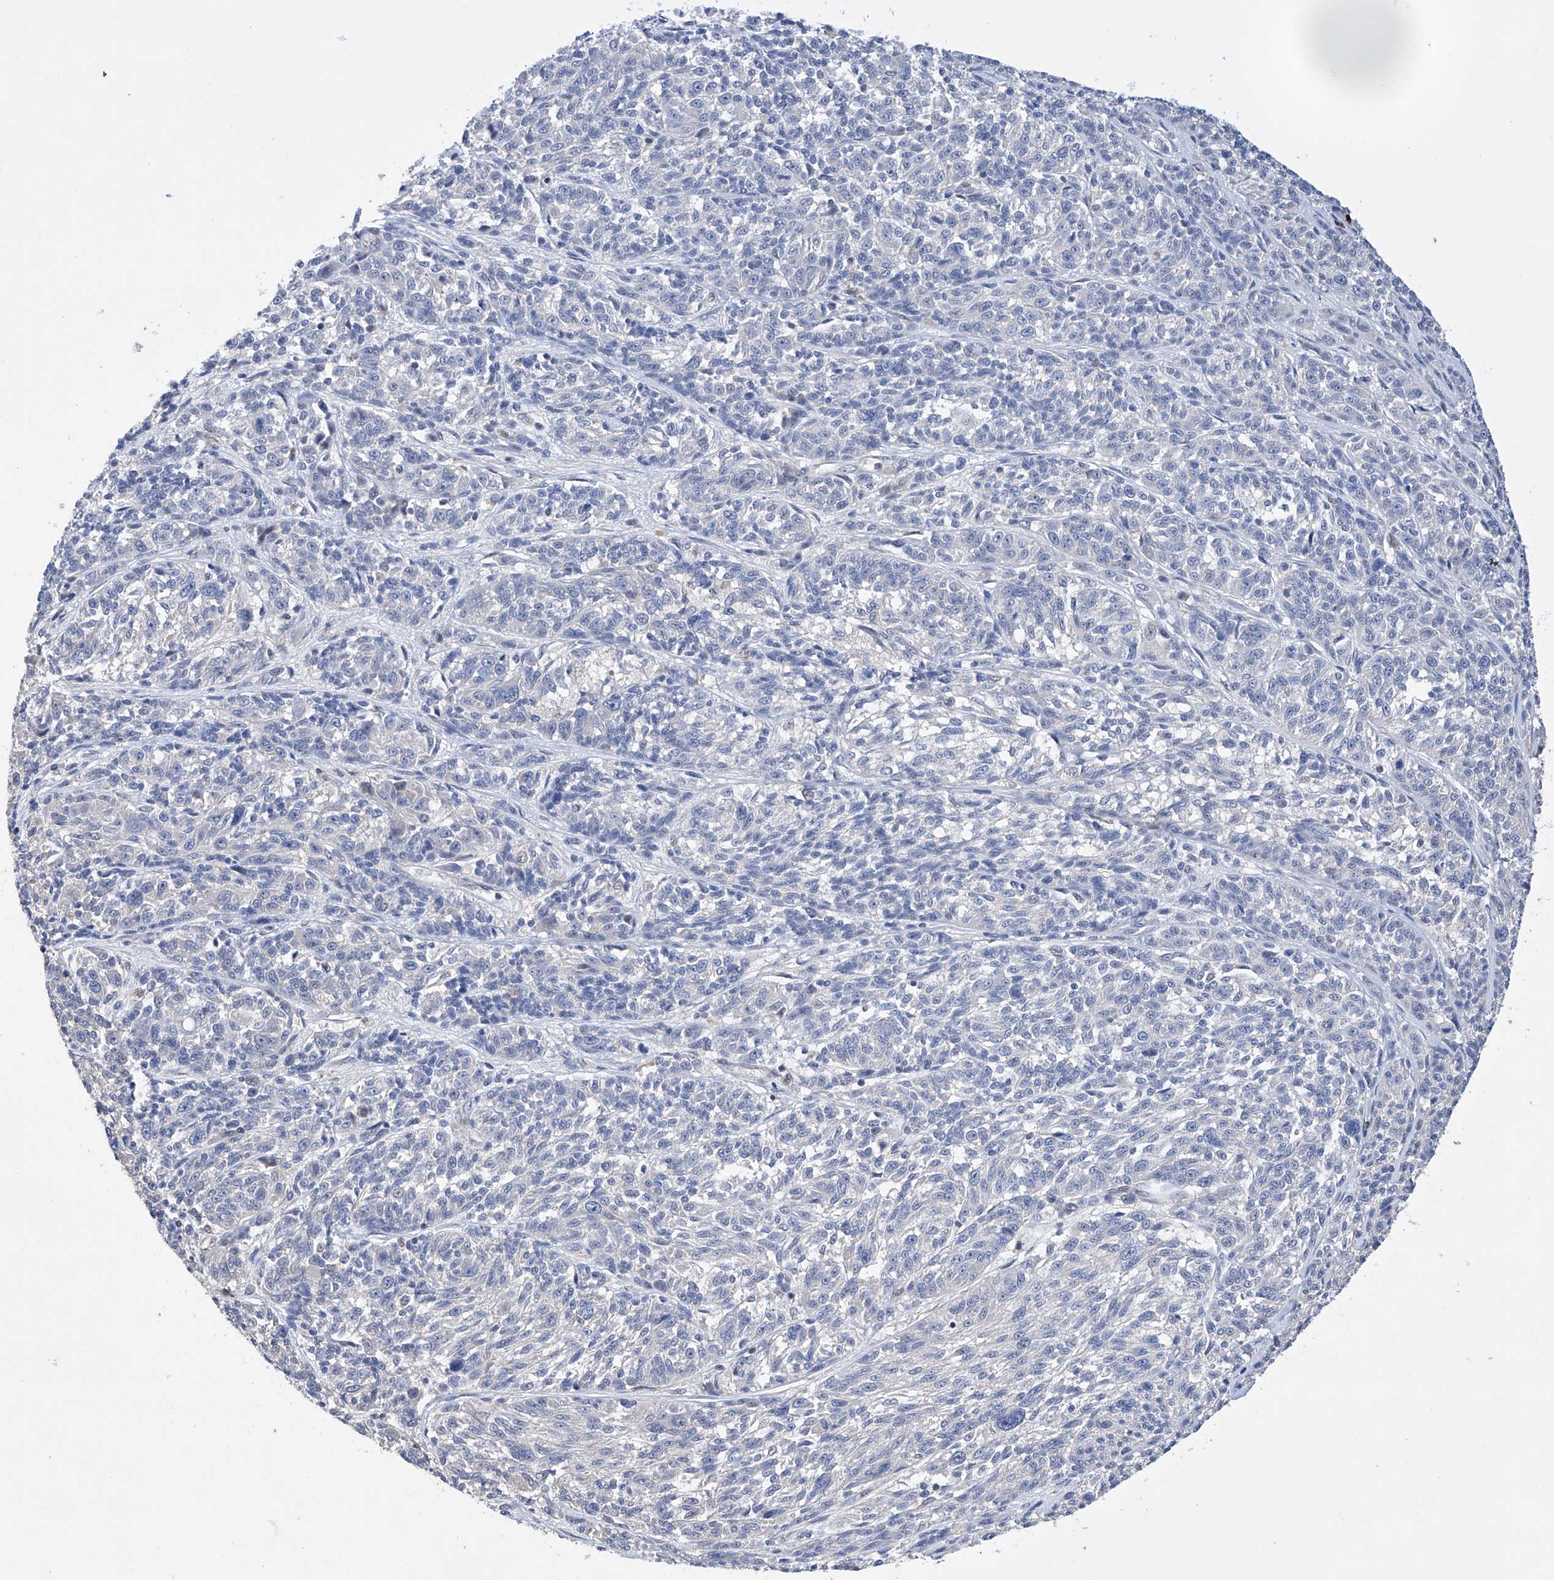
{"staining": {"intensity": "negative", "quantity": "none", "location": "none"}, "tissue": "melanoma", "cell_type": "Tumor cells", "image_type": "cancer", "snomed": [{"axis": "morphology", "description": "Malignant melanoma, NOS"}, {"axis": "topography", "description": "Skin"}], "caption": "IHC photomicrograph of human melanoma stained for a protein (brown), which exhibits no expression in tumor cells.", "gene": "AFG1L", "patient": {"sex": "male", "age": 53}}